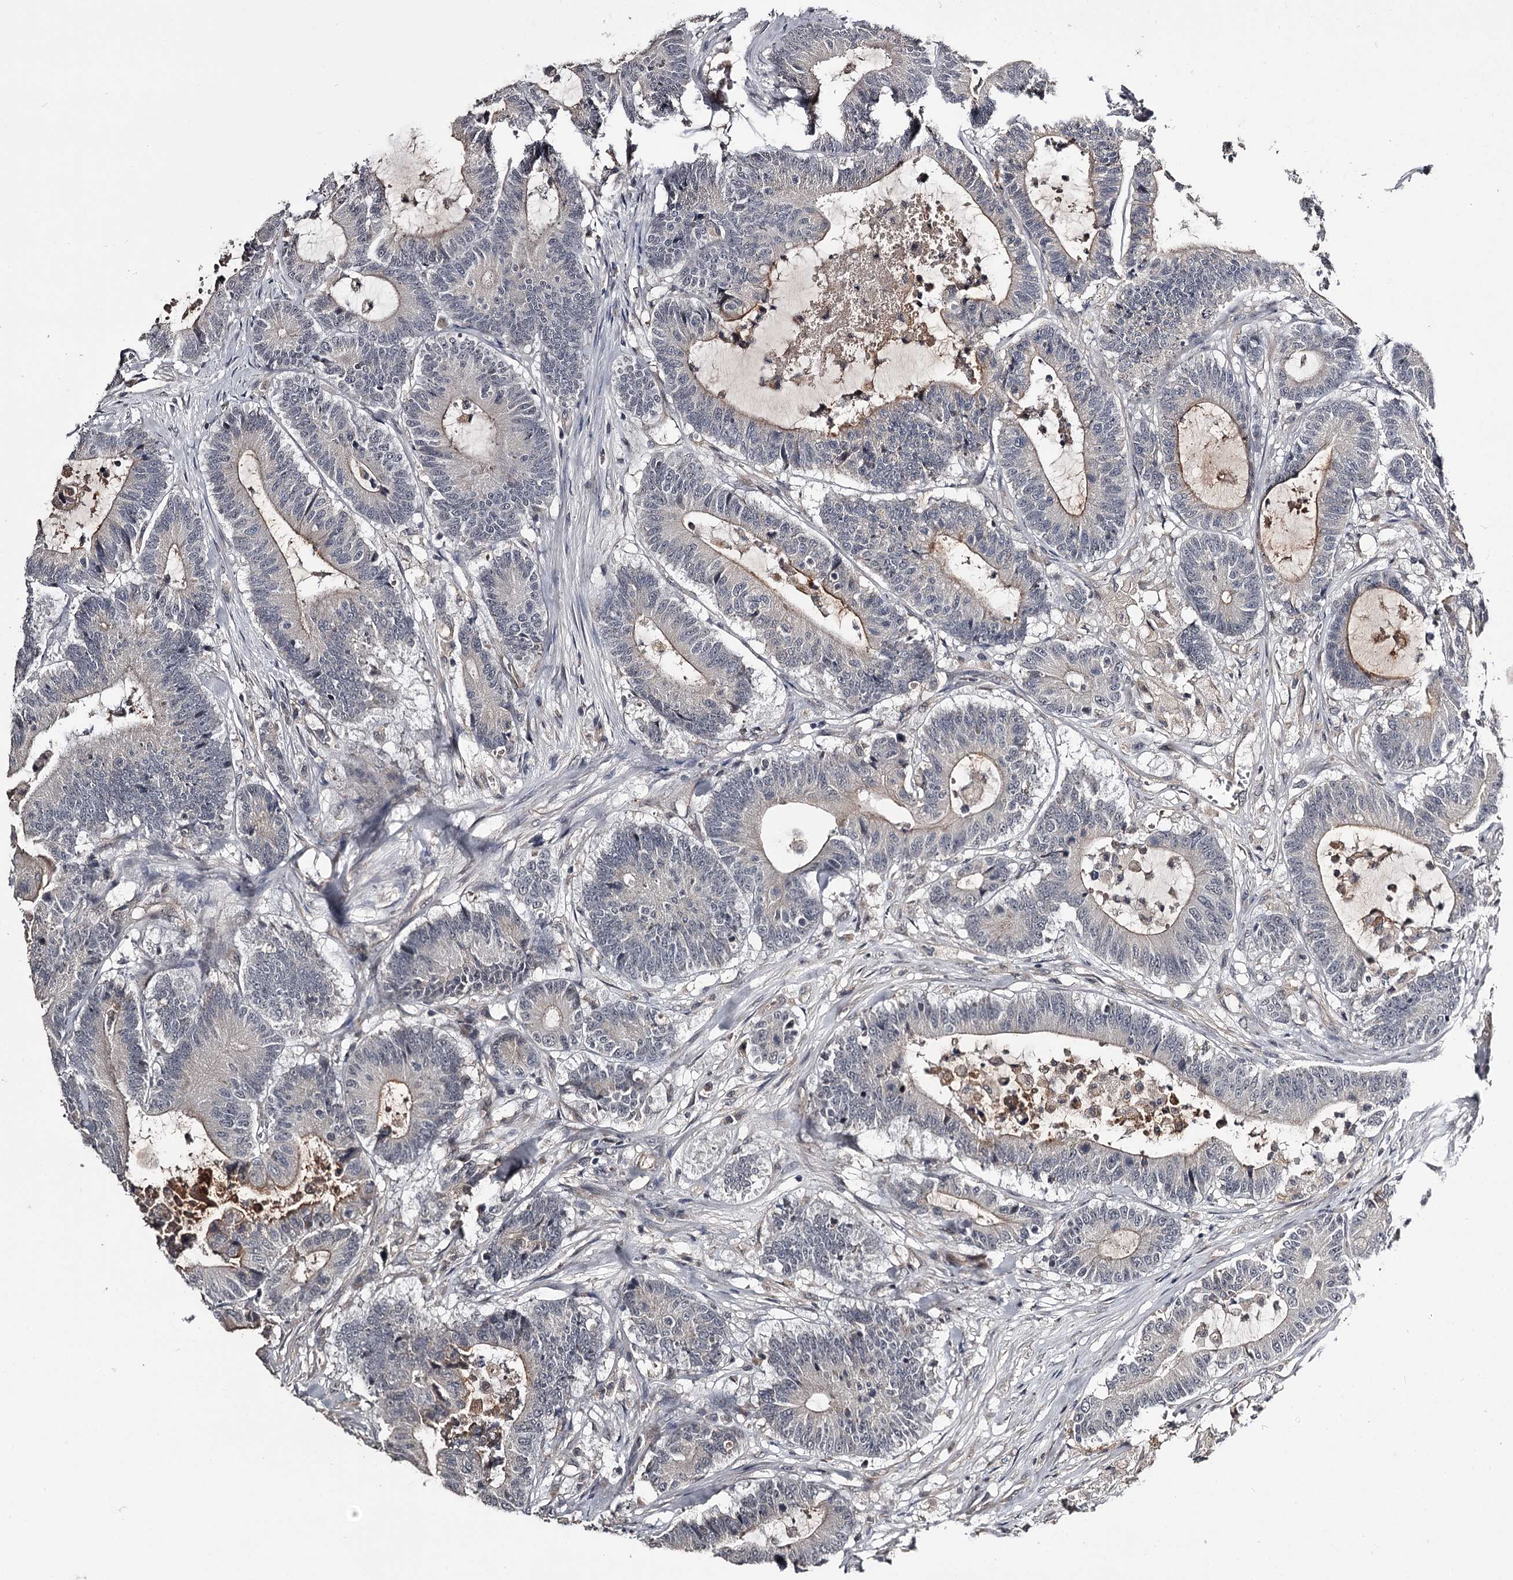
{"staining": {"intensity": "moderate", "quantity": "25%-75%", "location": "cytoplasmic/membranous"}, "tissue": "colorectal cancer", "cell_type": "Tumor cells", "image_type": "cancer", "snomed": [{"axis": "morphology", "description": "Adenocarcinoma, NOS"}, {"axis": "topography", "description": "Colon"}], "caption": "Immunohistochemical staining of human colorectal cancer (adenocarcinoma) displays moderate cytoplasmic/membranous protein expression in approximately 25%-75% of tumor cells.", "gene": "CWF19L2", "patient": {"sex": "female", "age": 84}}